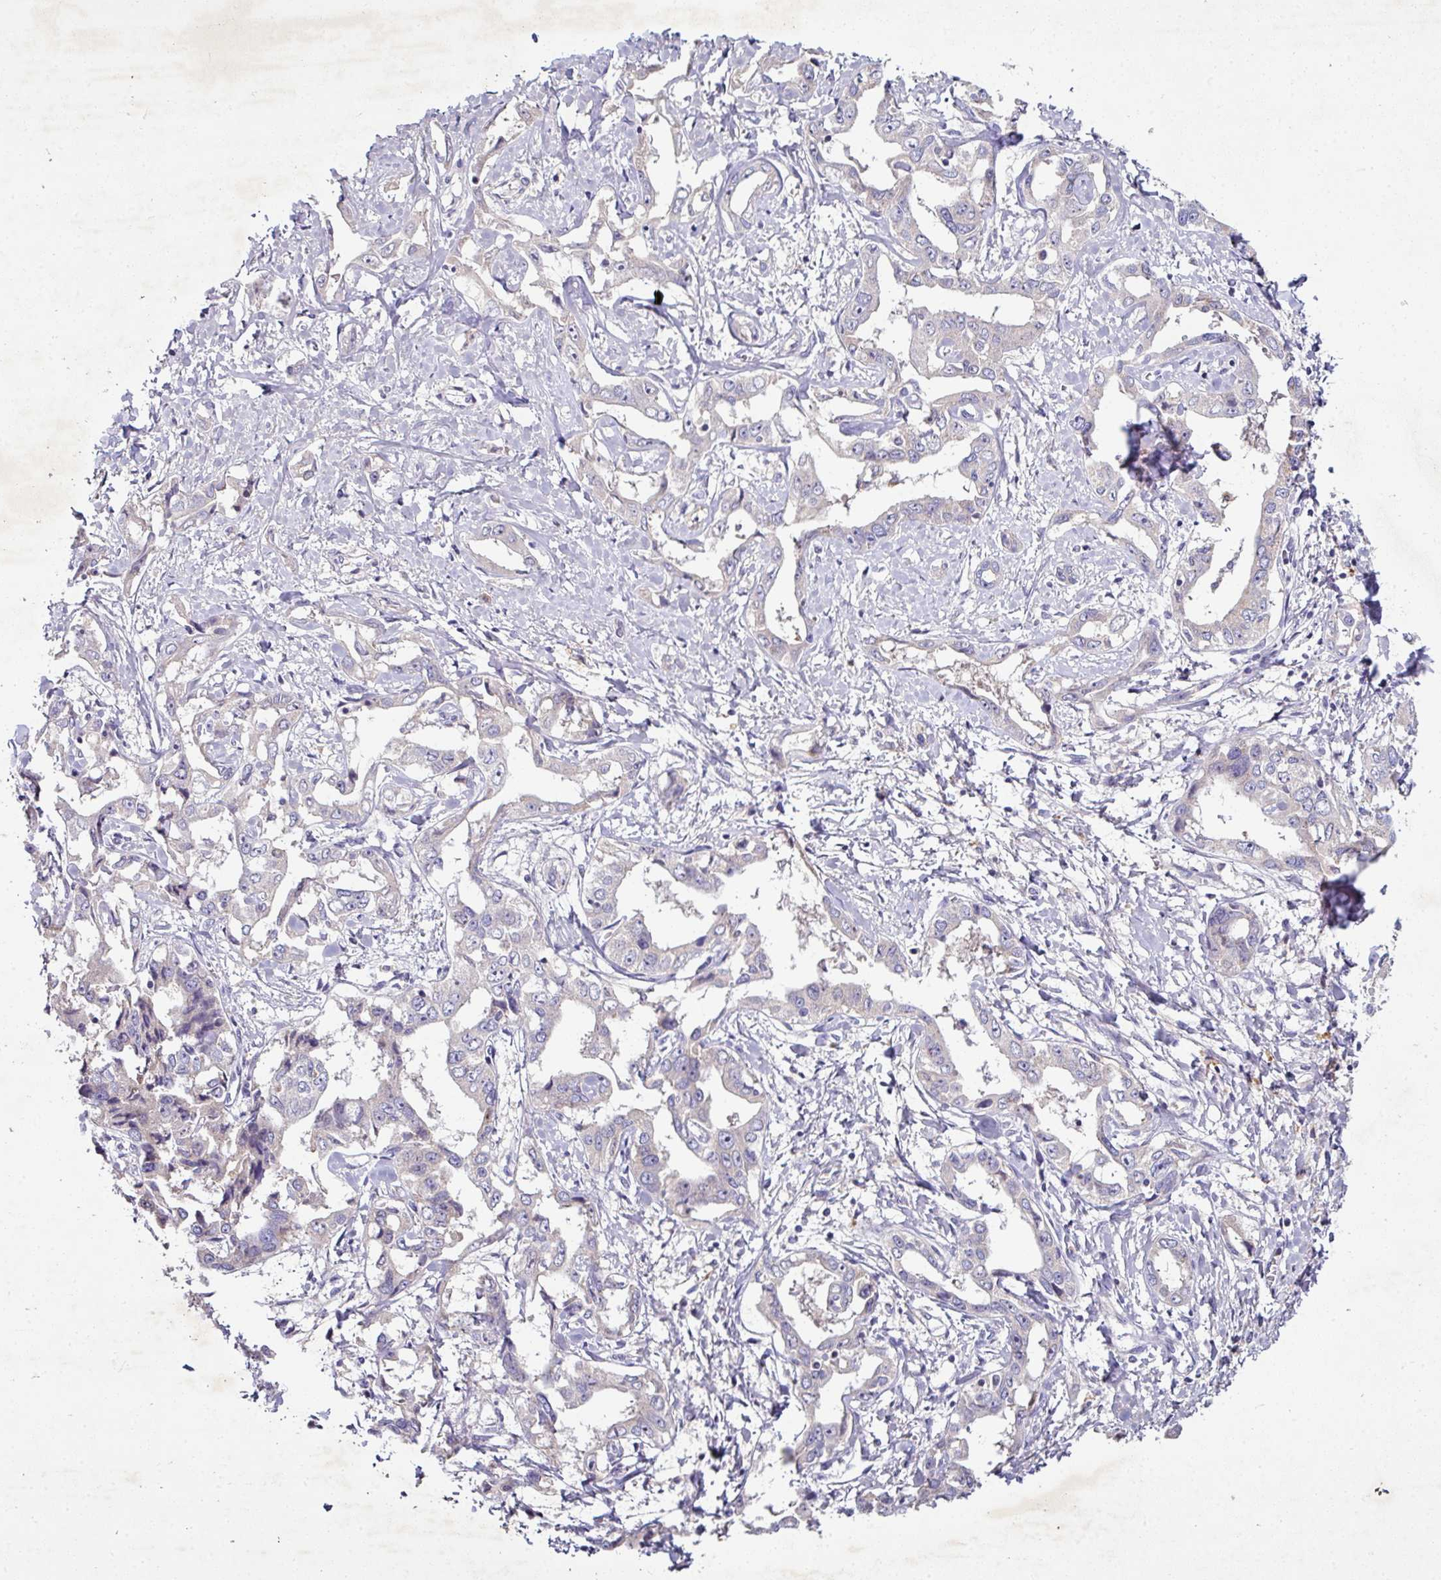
{"staining": {"intensity": "negative", "quantity": "none", "location": "none"}, "tissue": "liver cancer", "cell_type": "Tumor cells", "image_type": "cancer", "snomed": [{"axis": "morphology", "description": "Cholangiocarcinoma"}, {"axis": "topography", "description": "Liver"}], "caption": "Liver cholangiocarcinoma was stained to show a protein in brown. There is no significant positivity in tumor cells. The staining is performed using DAB (3,3'-diaminobenzidine) brown chromogen with nuclei counter-stained in using hematoxylin.", "gene": "AEBP2", "patient": {"sex": "male", "age": 59}}